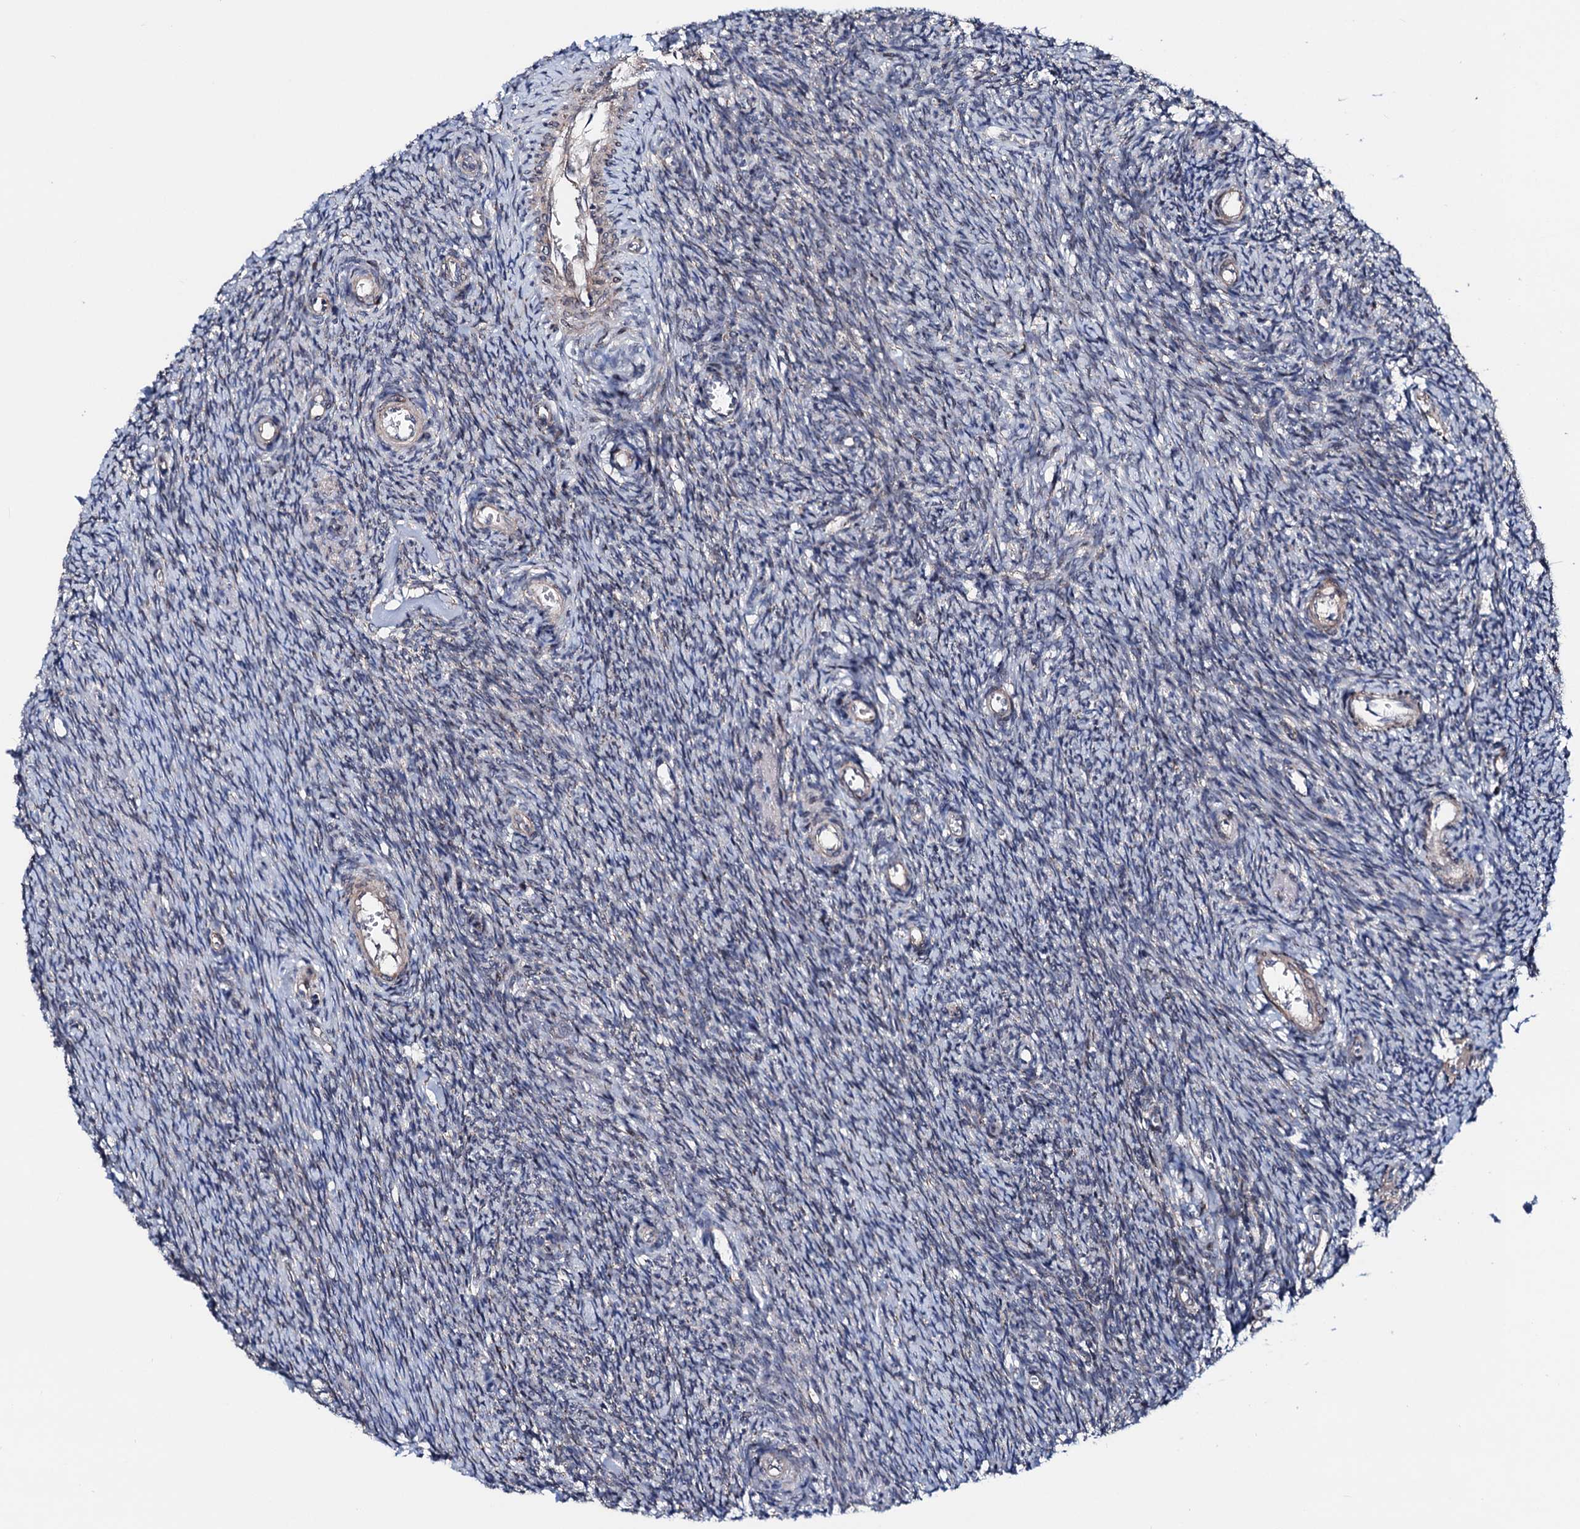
{"staining": {"intensity": "negative", "quantity": "none", "location": "none"}, "tissue": "ovary", "cell_type": "Ovarian stroma cells", "image_type": "normal", "snomed": [{"axis": "morphology", "description": "Normal tissue, NOS"}, {"axis": "topography", "description": "Ovary"}], "caption": "Histopathology image shows no protein expression in ovarian stroma cells of unremarkable ovary.", "gene": "COA4", "patient": {"sex": "female", "age": 44}}